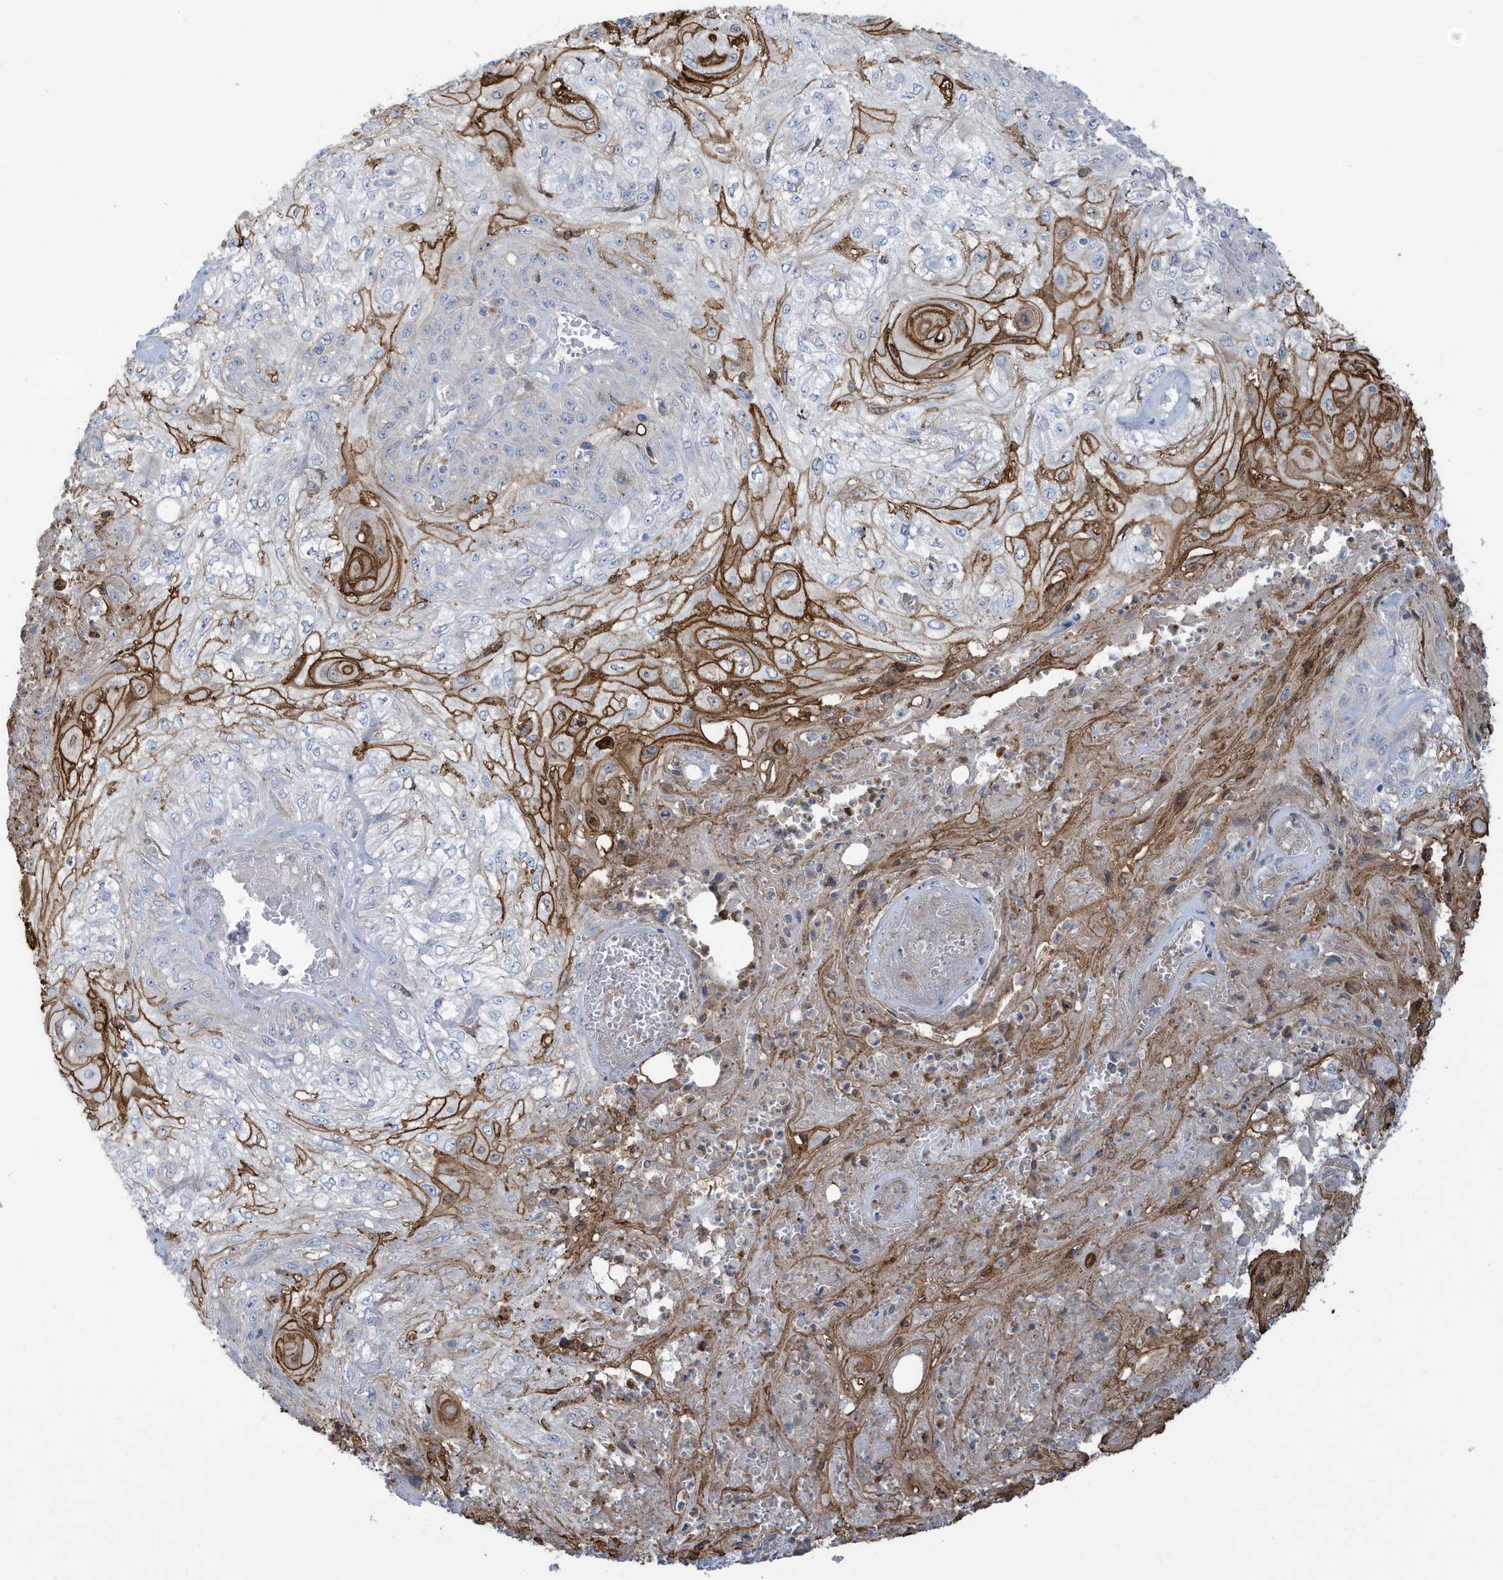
{"staining": {"intensity": "moderate", "quantity": "<25%", "location": "cytoplasmic/membranous"}, "tissue": "skin cancer", "cell_type": "Tumor cells", "image_type": "cancer", "snomed": [{"axis": "morphology", "description": "Squamous cell carcinoma, NOS"}, {"axis": "morphology", "description": "Squamous cell carcinoma, metastatic, NOS"}, {"axis": "topography", "description": "Skin"}, {"axis": "topography", "description": "Lymph node"}], "caption": "Human metastatic squamous cell carcinoma (skin) stained for a protein (brown) shows moderate cytoplasmic/membranous positive staining in approximately <25% of tumor cells.", "gene": "NOTO", "patient": {"sex": "male", "age": 75}}